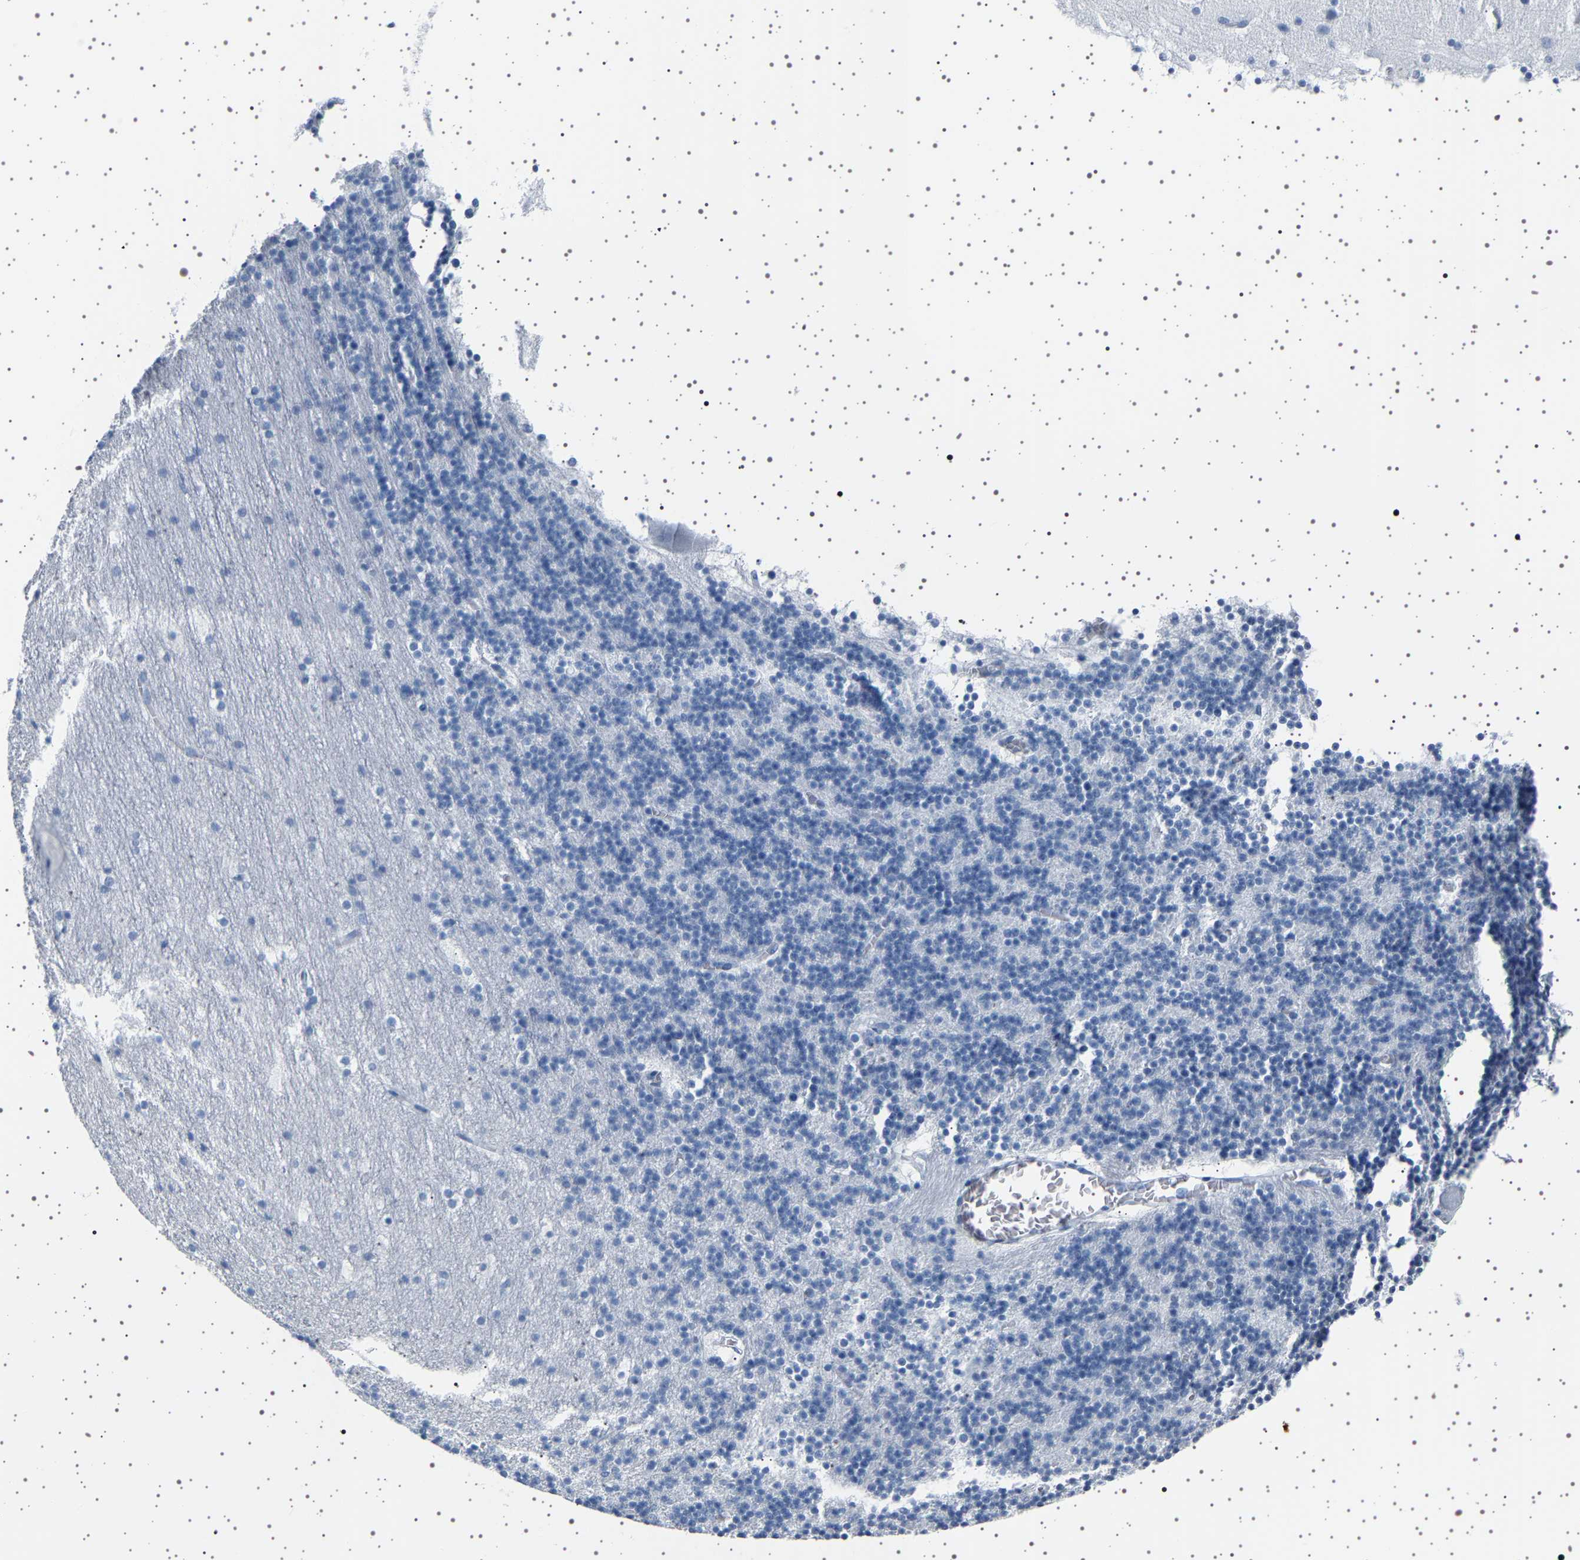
{"staining": {"intensity": "negative", "quantity": "none", "location": "none"}, "tissue": "cerebellum", "cell_type": "Cells in granular layer", "image_type": "normal", "snomed": [{"axis": "morphology", "description": "Normal tissue, NOS"}, {"axis": "topography", "description": "Cerebellum"}], "caption": "This is an immunohistochemistry (IHC) image of benign human cerebellum. There is no staining in cells in granular layer.", "gene": "TFF3", "patient": {"sex": "male", "age": 45}}